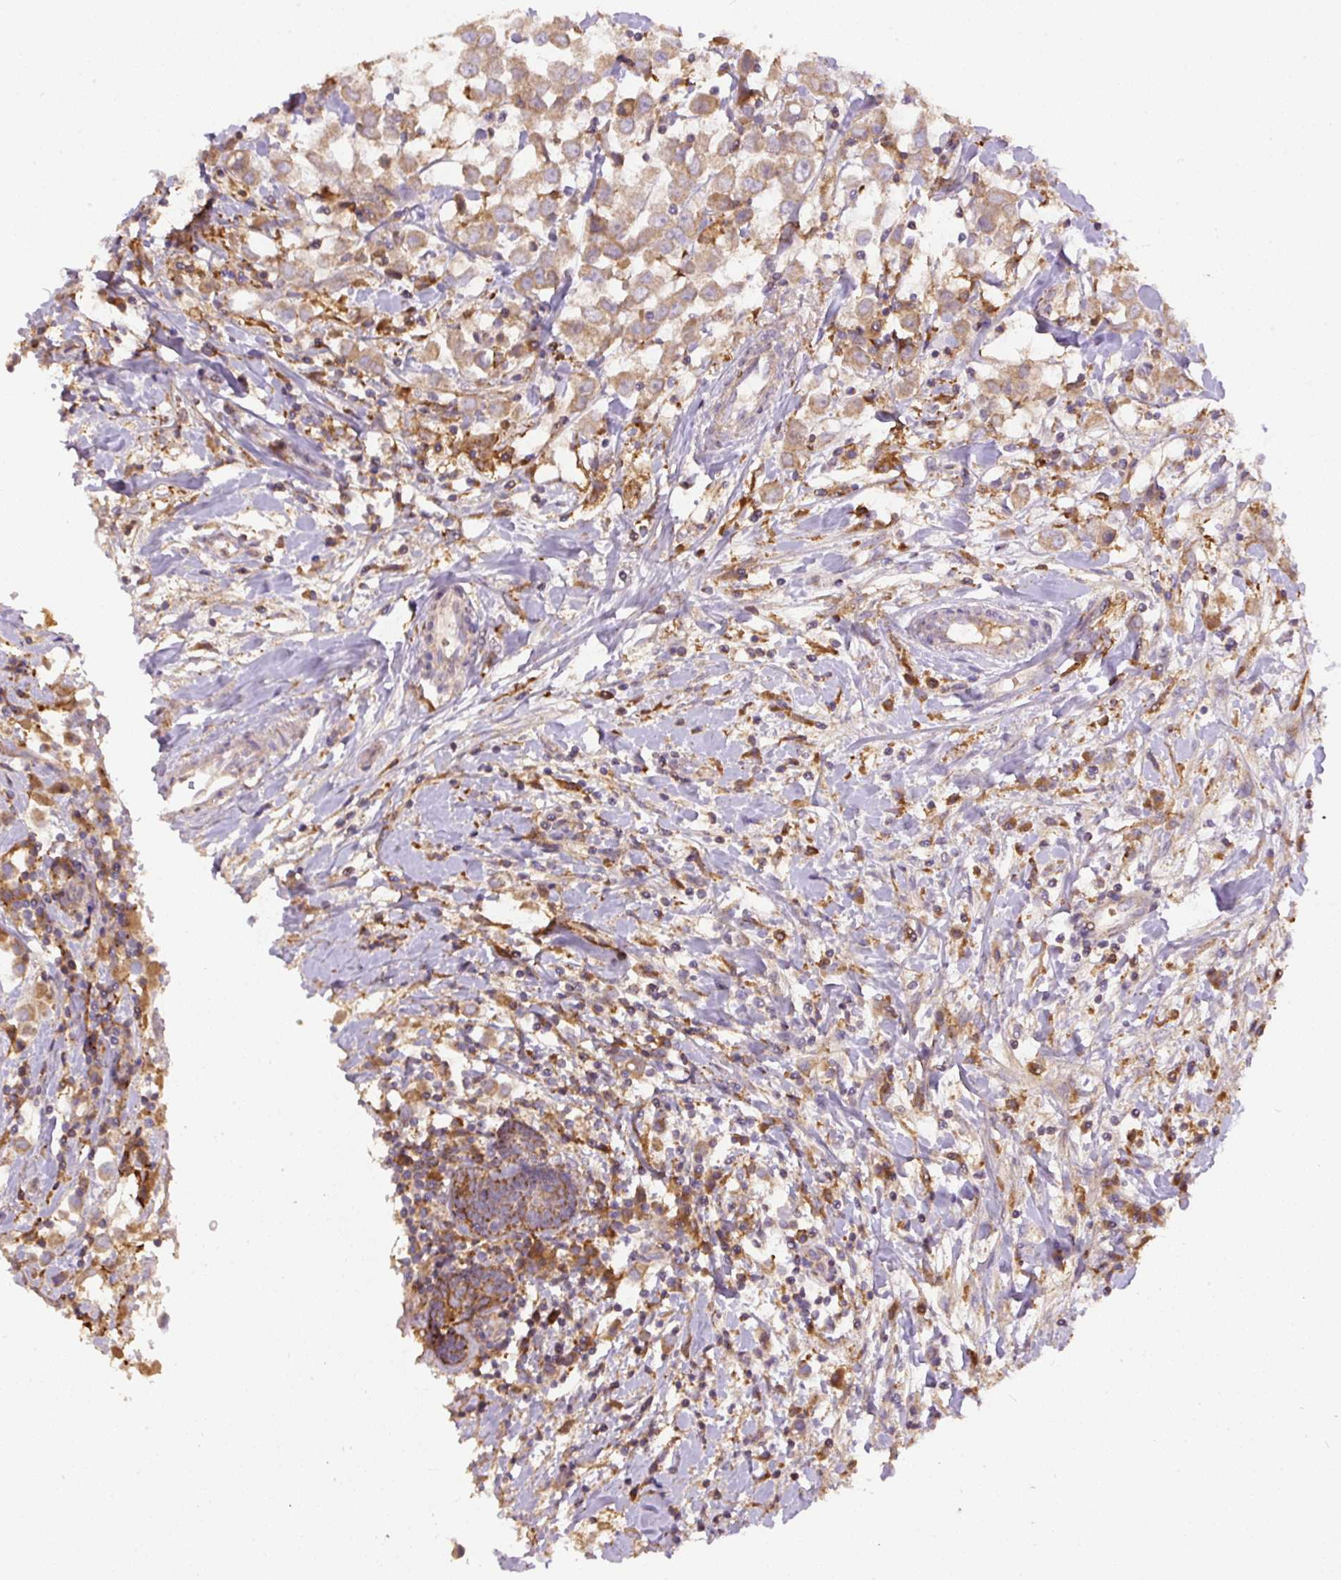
{"staining": {"intensity": "moderate", "quantity": ">75%", "location": "cytoplasmic/membranous"}, "tissue": "breast cancer", "cell_type": "Tumor cells", "image_type": "cancer", "snomed": [{"axis": "morphology", "description": "Duct carcinoma"}, {"axis": "topography", "description": "Breast"}], "caption": "Human infiltrating ductal carcinoma (breast) stained for a protein (brown) displays moderate cytoplasmic/membranous positive positivity in approximately >75% of tumor cells.", "gene": "DAPK1", "patient": {"sex": "female", "age": 61}}